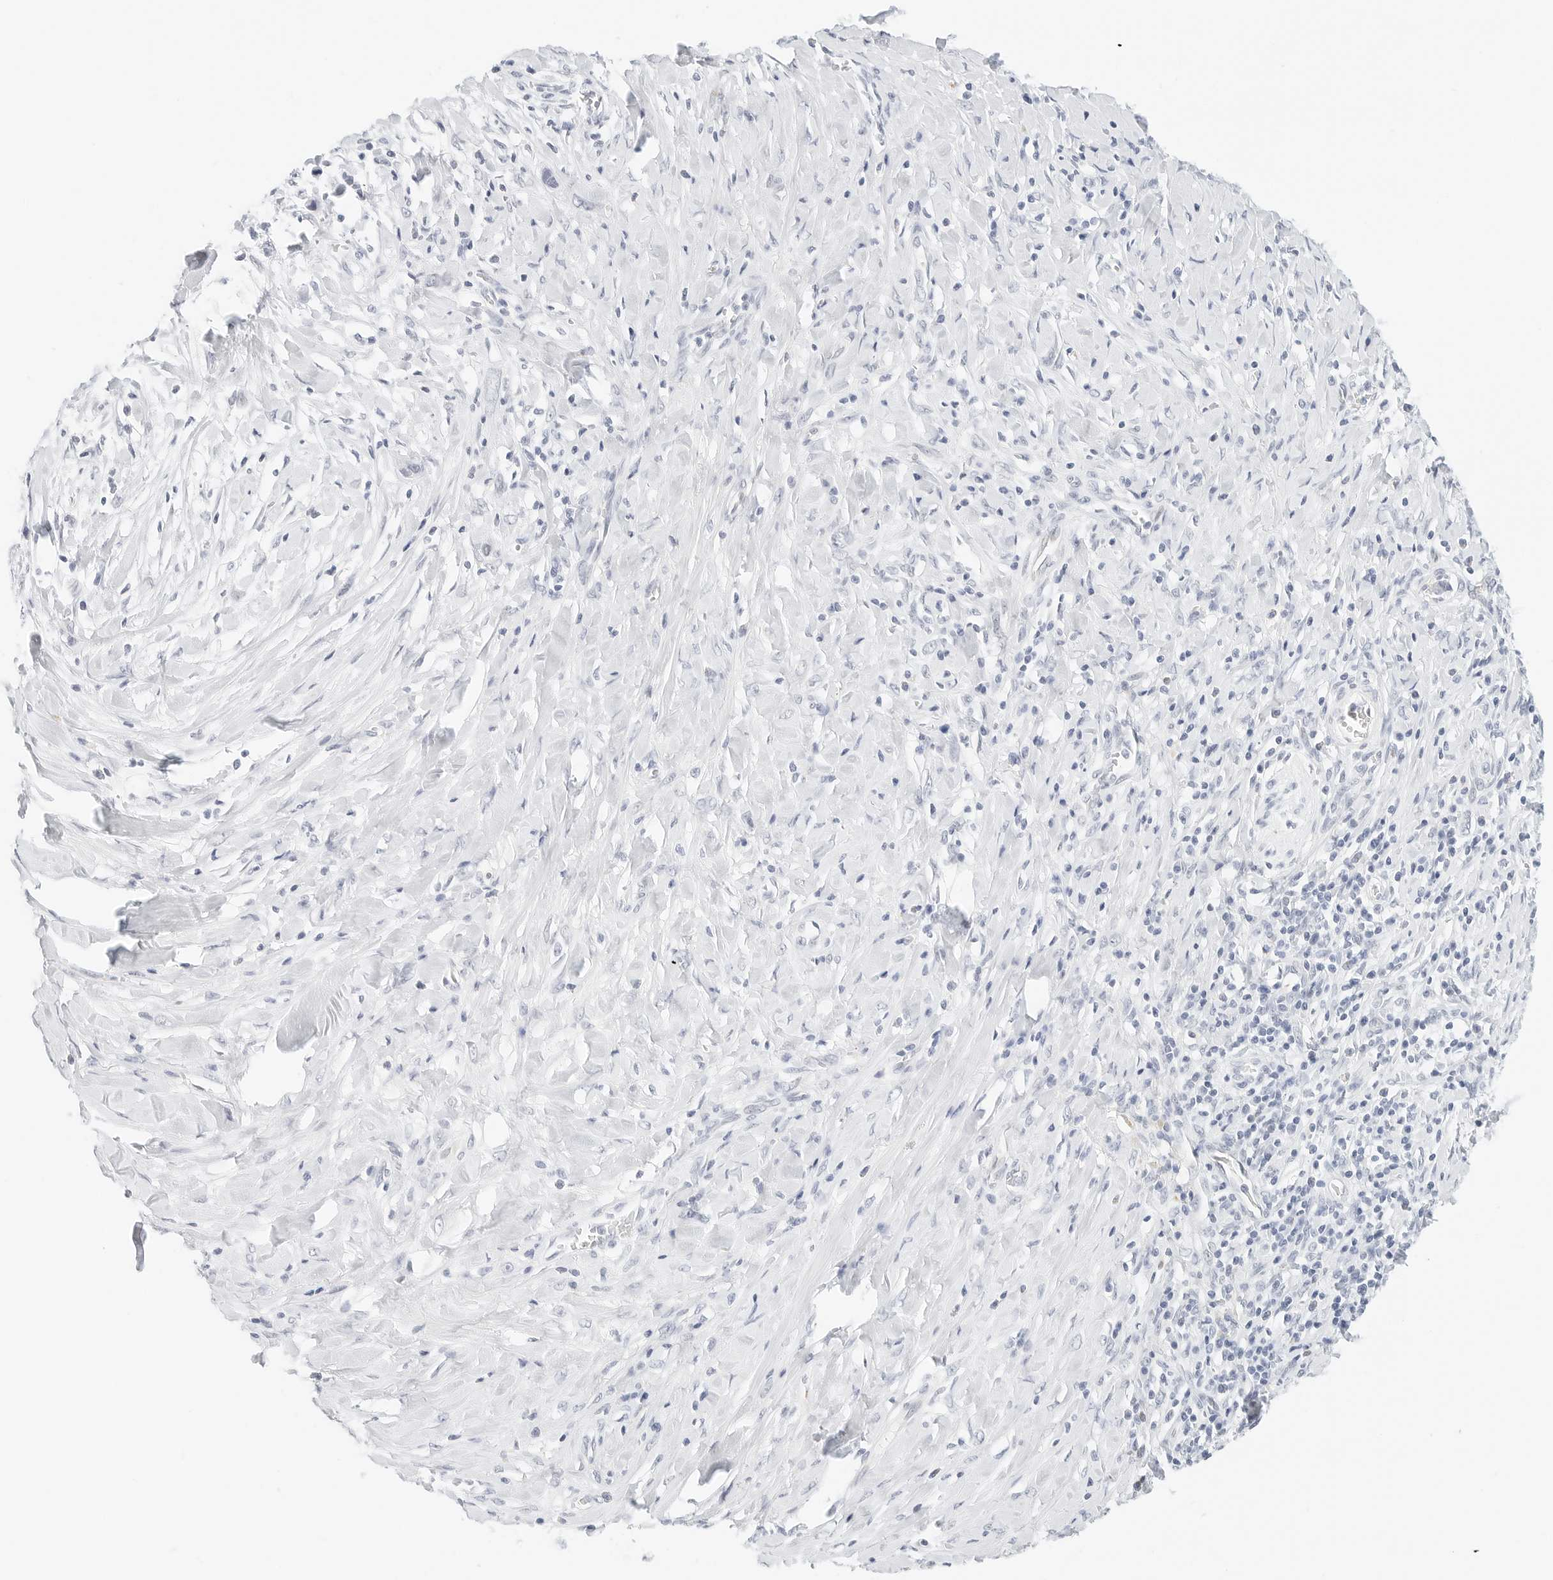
{"staining": {"intensity": "negative", "quantity": "none", "location": "none"}, "tissue": "pancreatic cancer", "cell_type": "Tumor cells", "image_type": "cancer", "snomed": [{"axis": "morphology", "description": "Normal tissue, NOS"}, {"axis": "morphology", "description": "Adenocarcinoma, NOS"}, {"axis": "topography", "description": "Pancreas"}, {"axis": "topography", "description": "Peripheral nerve tissue"}], "caption": "An immunohistochemistry (IHC) micrograph of pancreatic cancer (adenocarcinoma) is shown. There is no staining in tumor cells of pancreatic cancer (adenocarcinoma).", "gene": "CD22", "patient": {"sex": "male", "age": 59}}